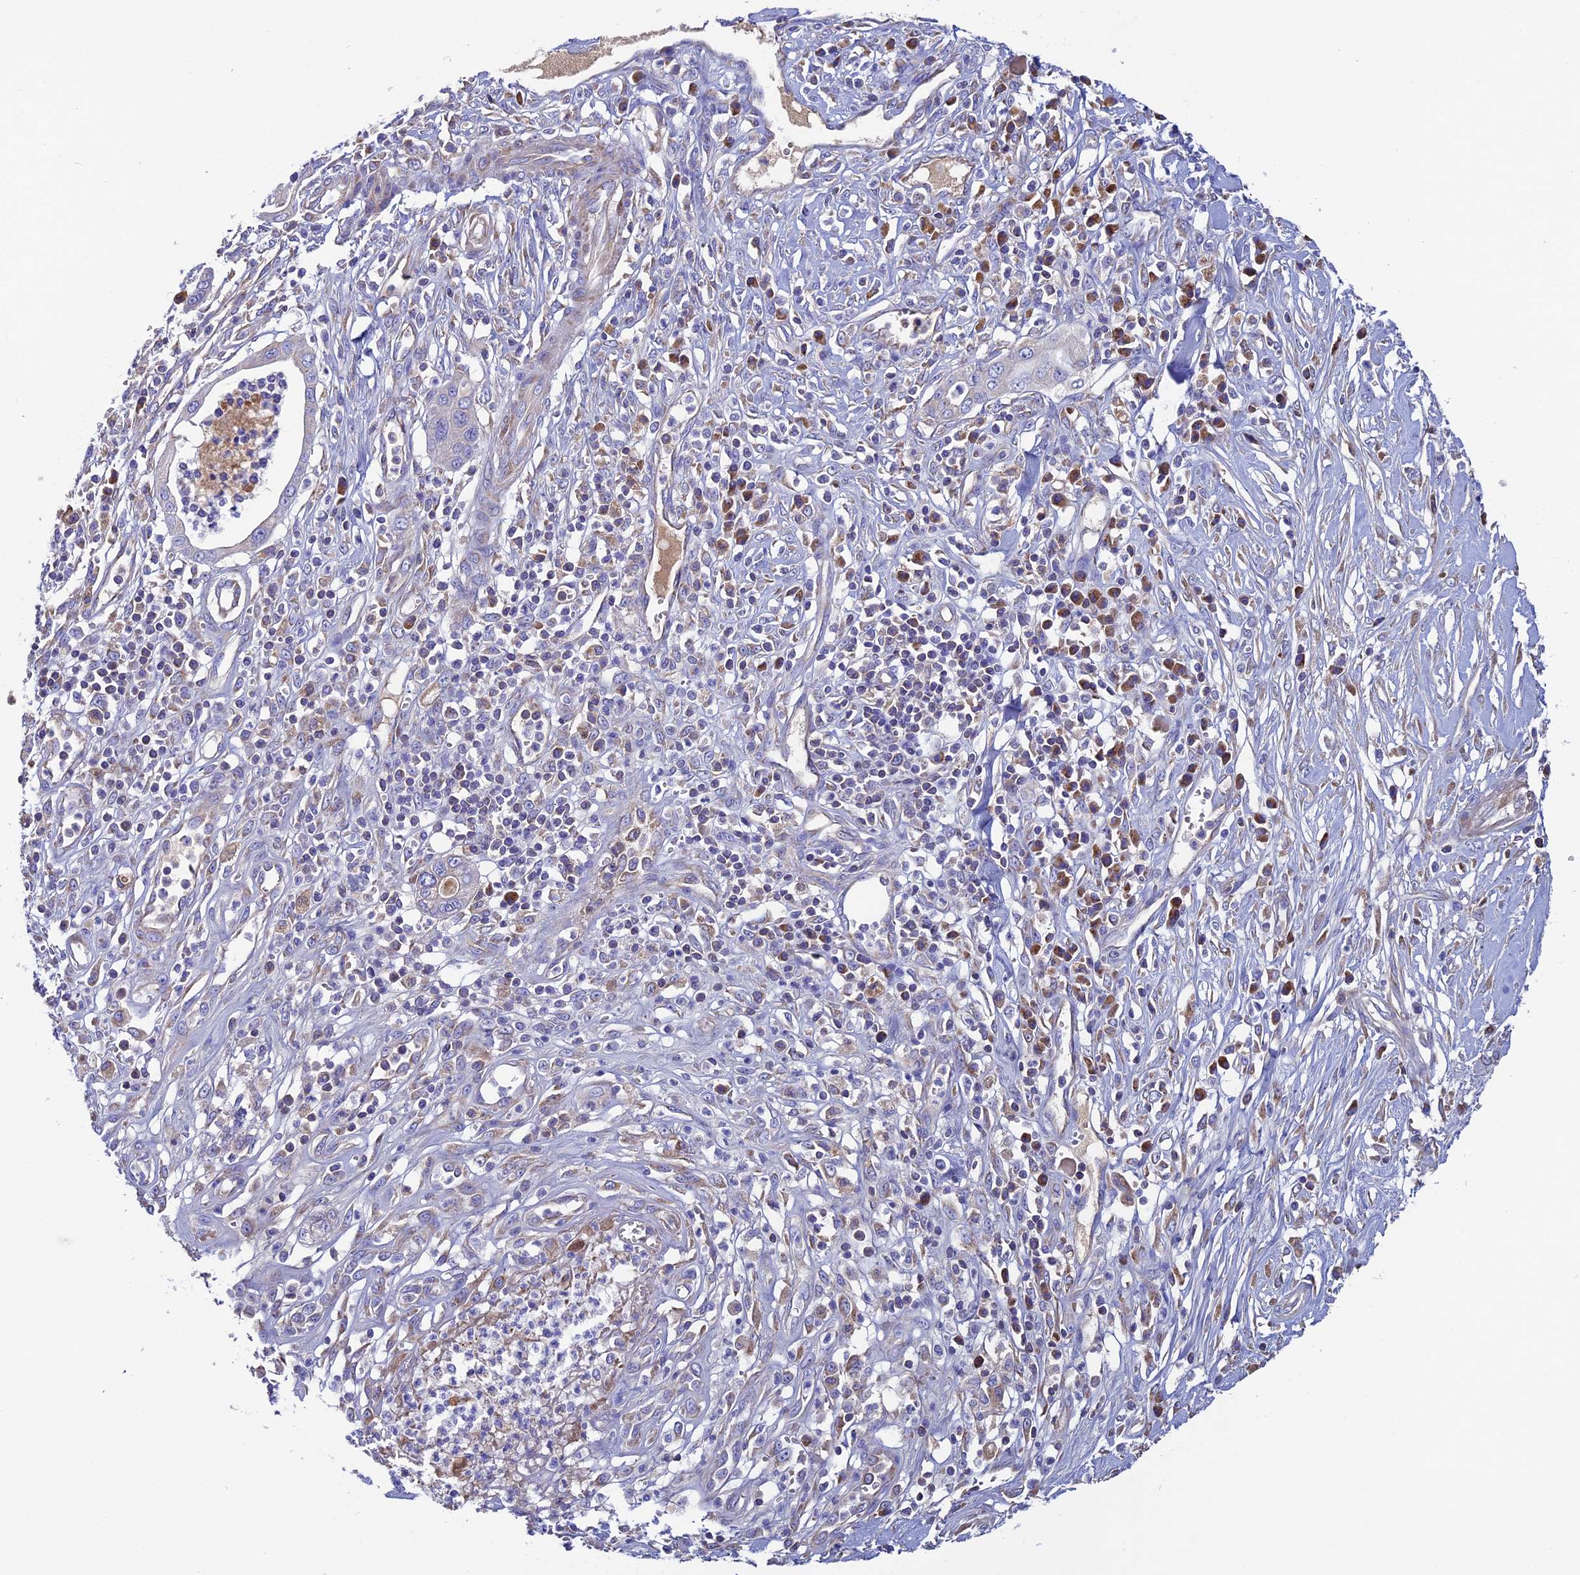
{"staining": {"intensity": "negative", "quantity": "none", "location": "none"}, "tissue": "pancreatic cancer", "cell_type": "Tumor cells", "image_type": "cancer", "snomed": [{"axis": "morphology", "description": "Adenocarcinoma, NOS"}, {"axis": "topography", "description": "Pancreas"}], "caption": "This is an immunohistochemistry (IHC) photomicrograph of human pancreatic adenocarcinoma. There is no staining in tumor cells.", "gene": "SLC15A5", "patient": {"sex": "male", "age": 68}}